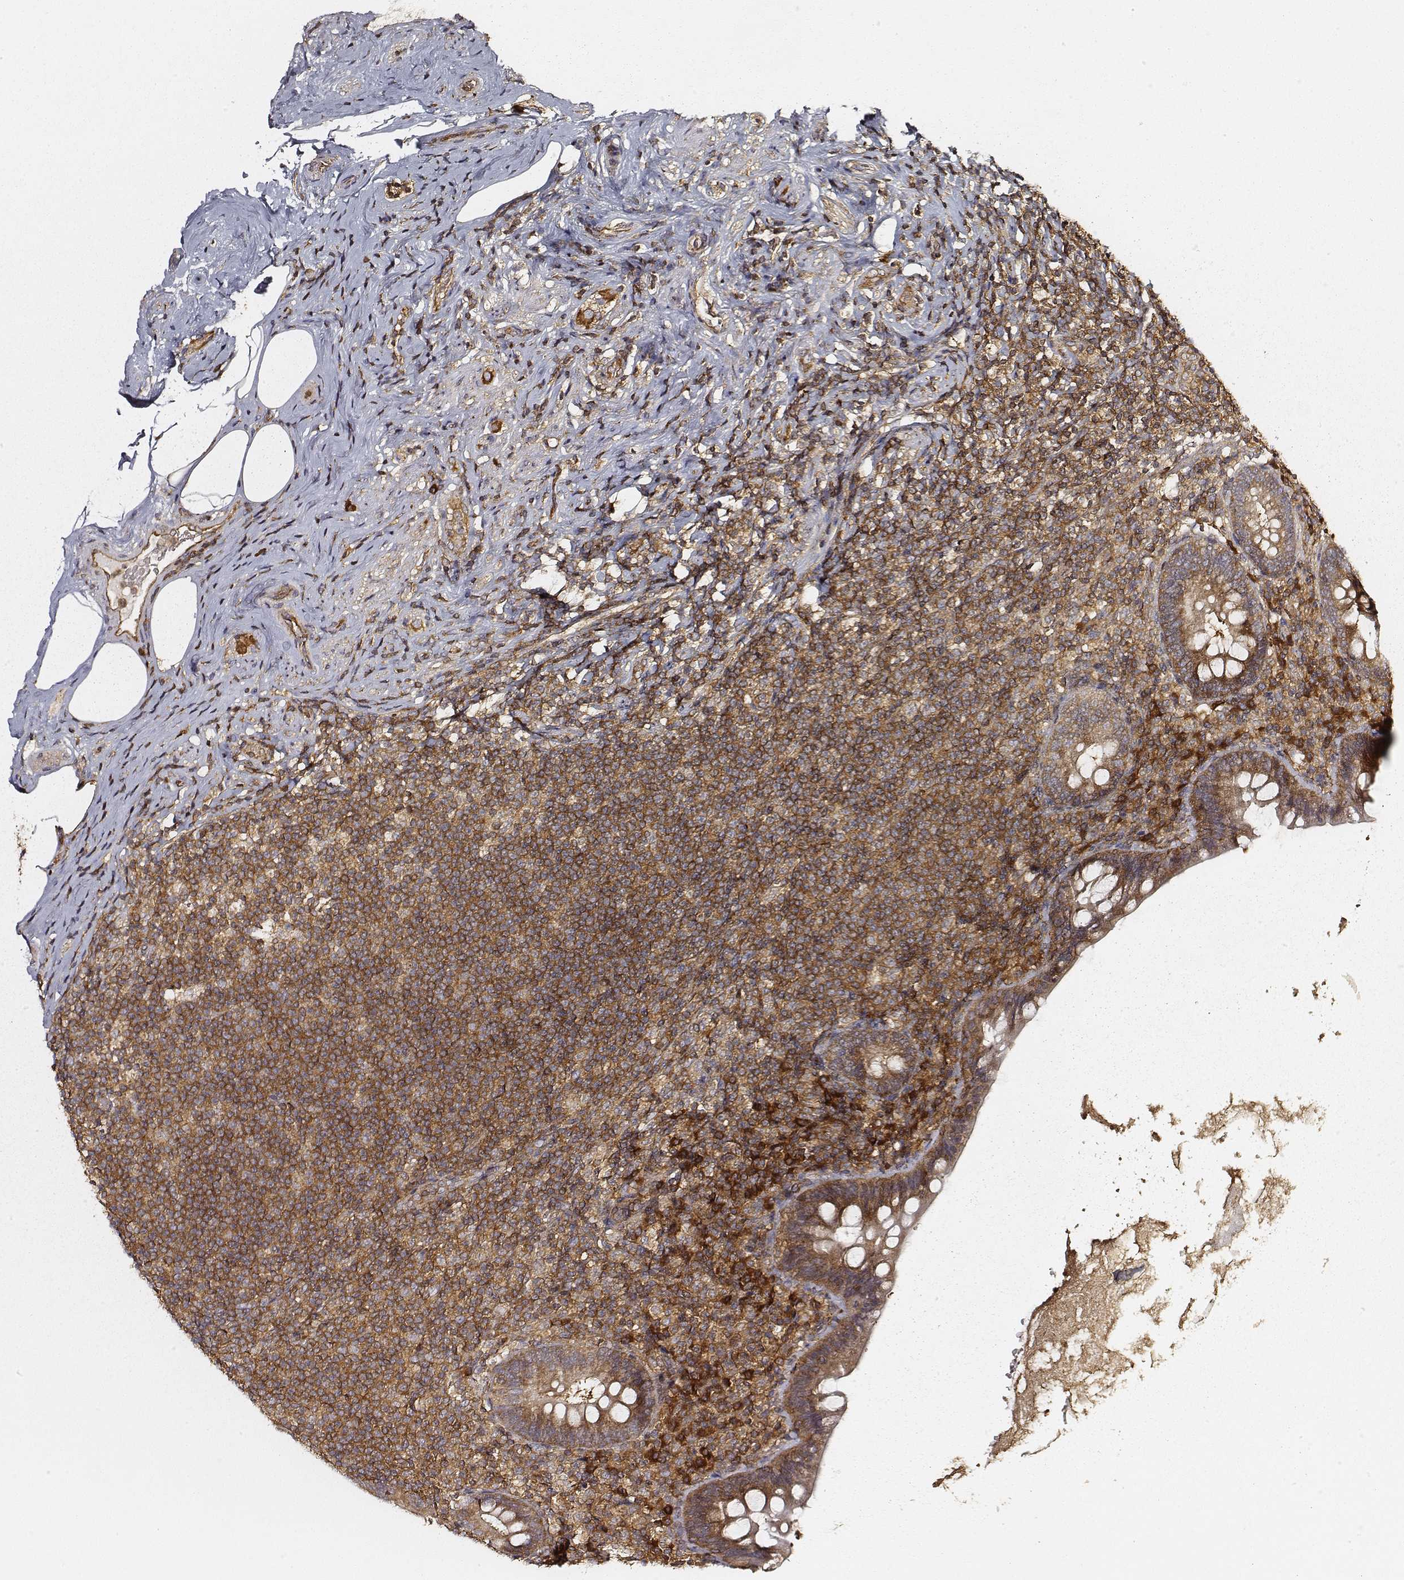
{"staining": {"intensity": "moderate", "quantity": ">75%", "location": "cytoplasmic/membranous"}, "tissue": "appendix", "cell_type": "Glandular cells", "image_type": "normal", "snomed": [{"axis": "morphology", "description": "Normal tissue, NOS"}, {"axis": "topography", "description": "Appendix"}], "caption": "IHC of benign appendix reveals medium levels of moderate cytoplasmic/membranous positivity in approximately >75% of glandular cells.", "gene": "CARS1", "patient": {"sex": "male", "age": 47}}